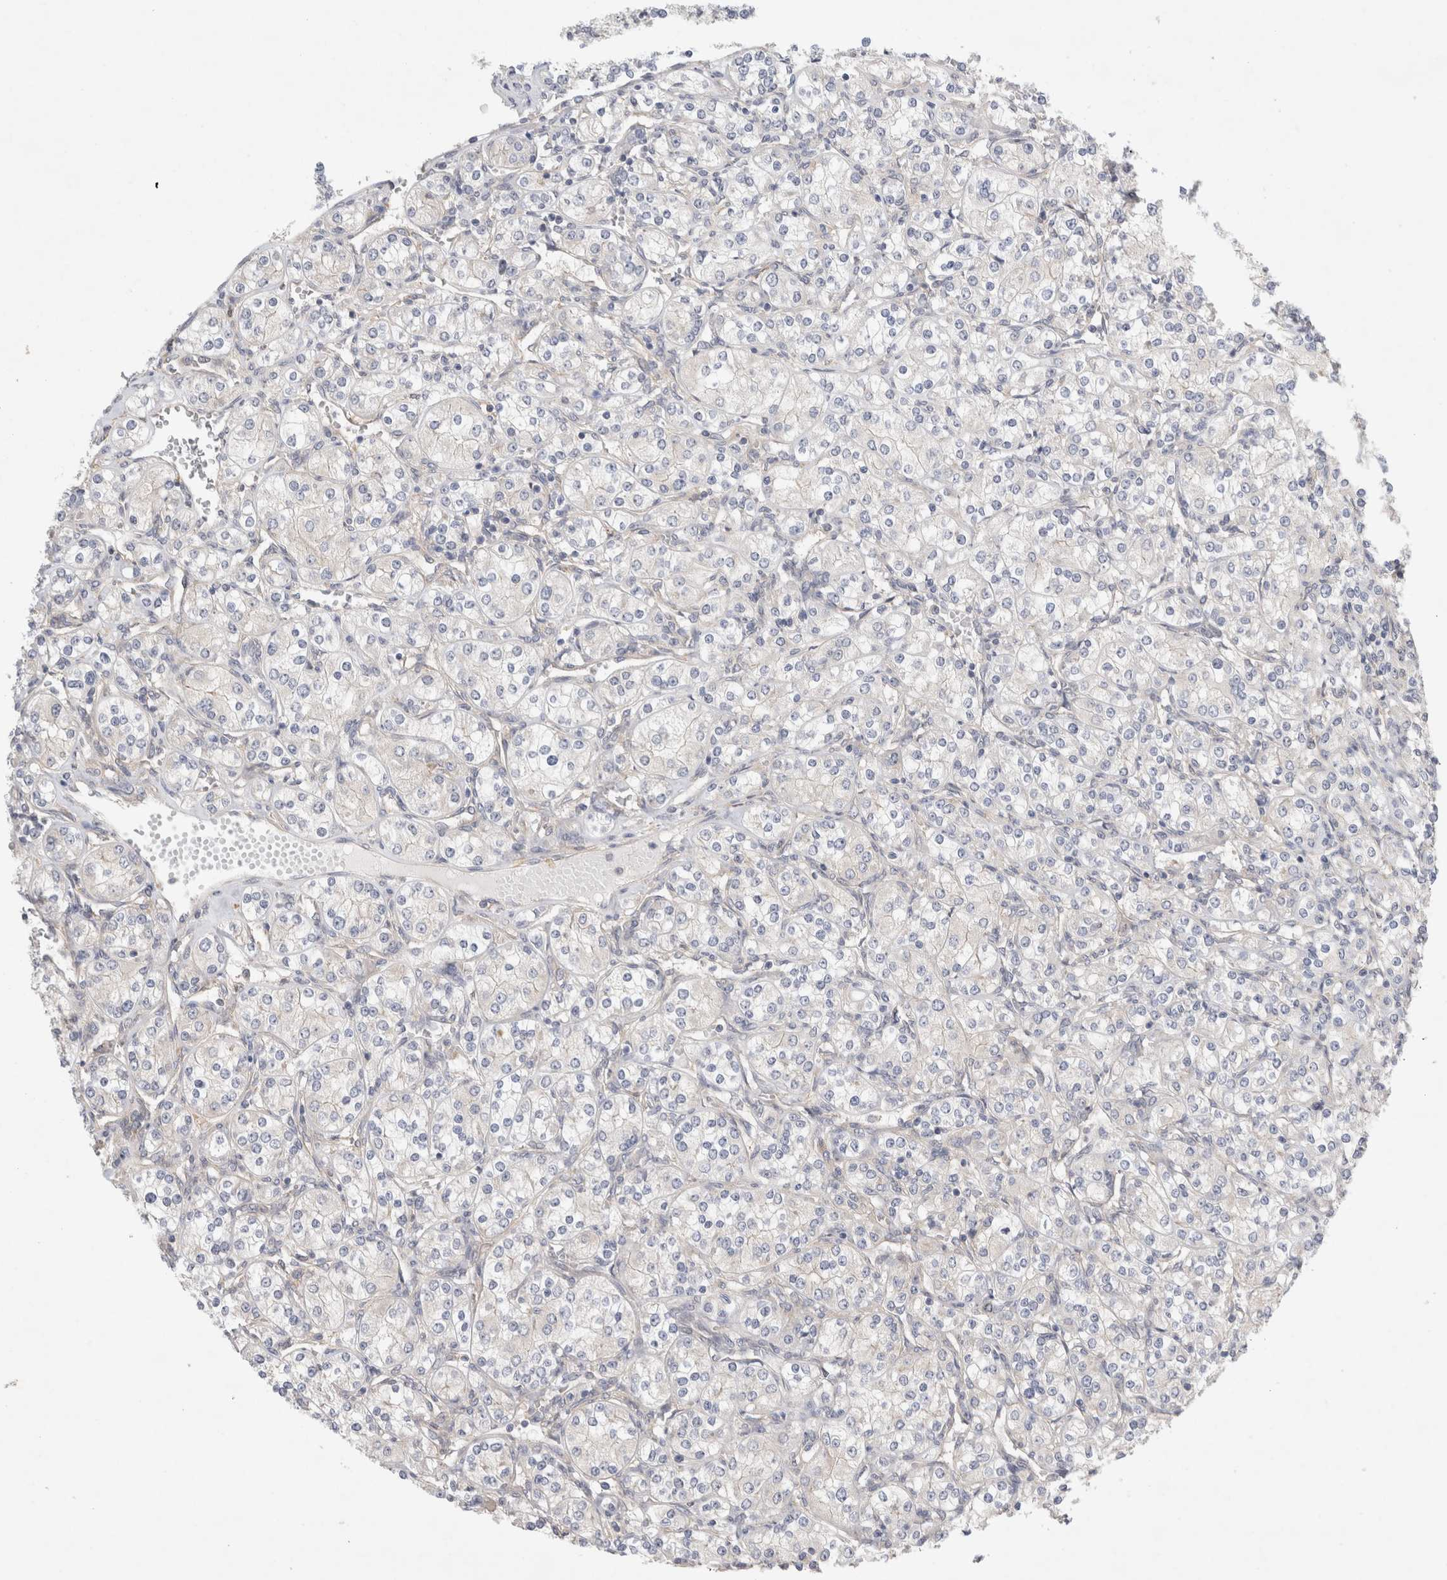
{"staining": {"intensity": "negative", "quantity": "none", "location": "none"}, "tissue": "renal cancer", "cell_type": "Tumor cells", "image_type": "cancer", "snomed": [{"axis": "morphology", "description": "Adenocarcinoma, NOS"}, {"axis": "topography", "description": "Kidney"}], "caption": "High magnification brightfield microscopy of adenocarcinoma (renal) stained with DAB (brown) and counterstained with hematoxylin (blue): tumor cells show no significant expression. The staining was performed using DAB (3,3'-diaminobenzidine) to visualize the protein expression in brown, while the nuclei were stained in blue with hematoxylin (Magnification: 20x).", "gene": "CDCA7L", "patient": {"sex": "male", "age": 77}}